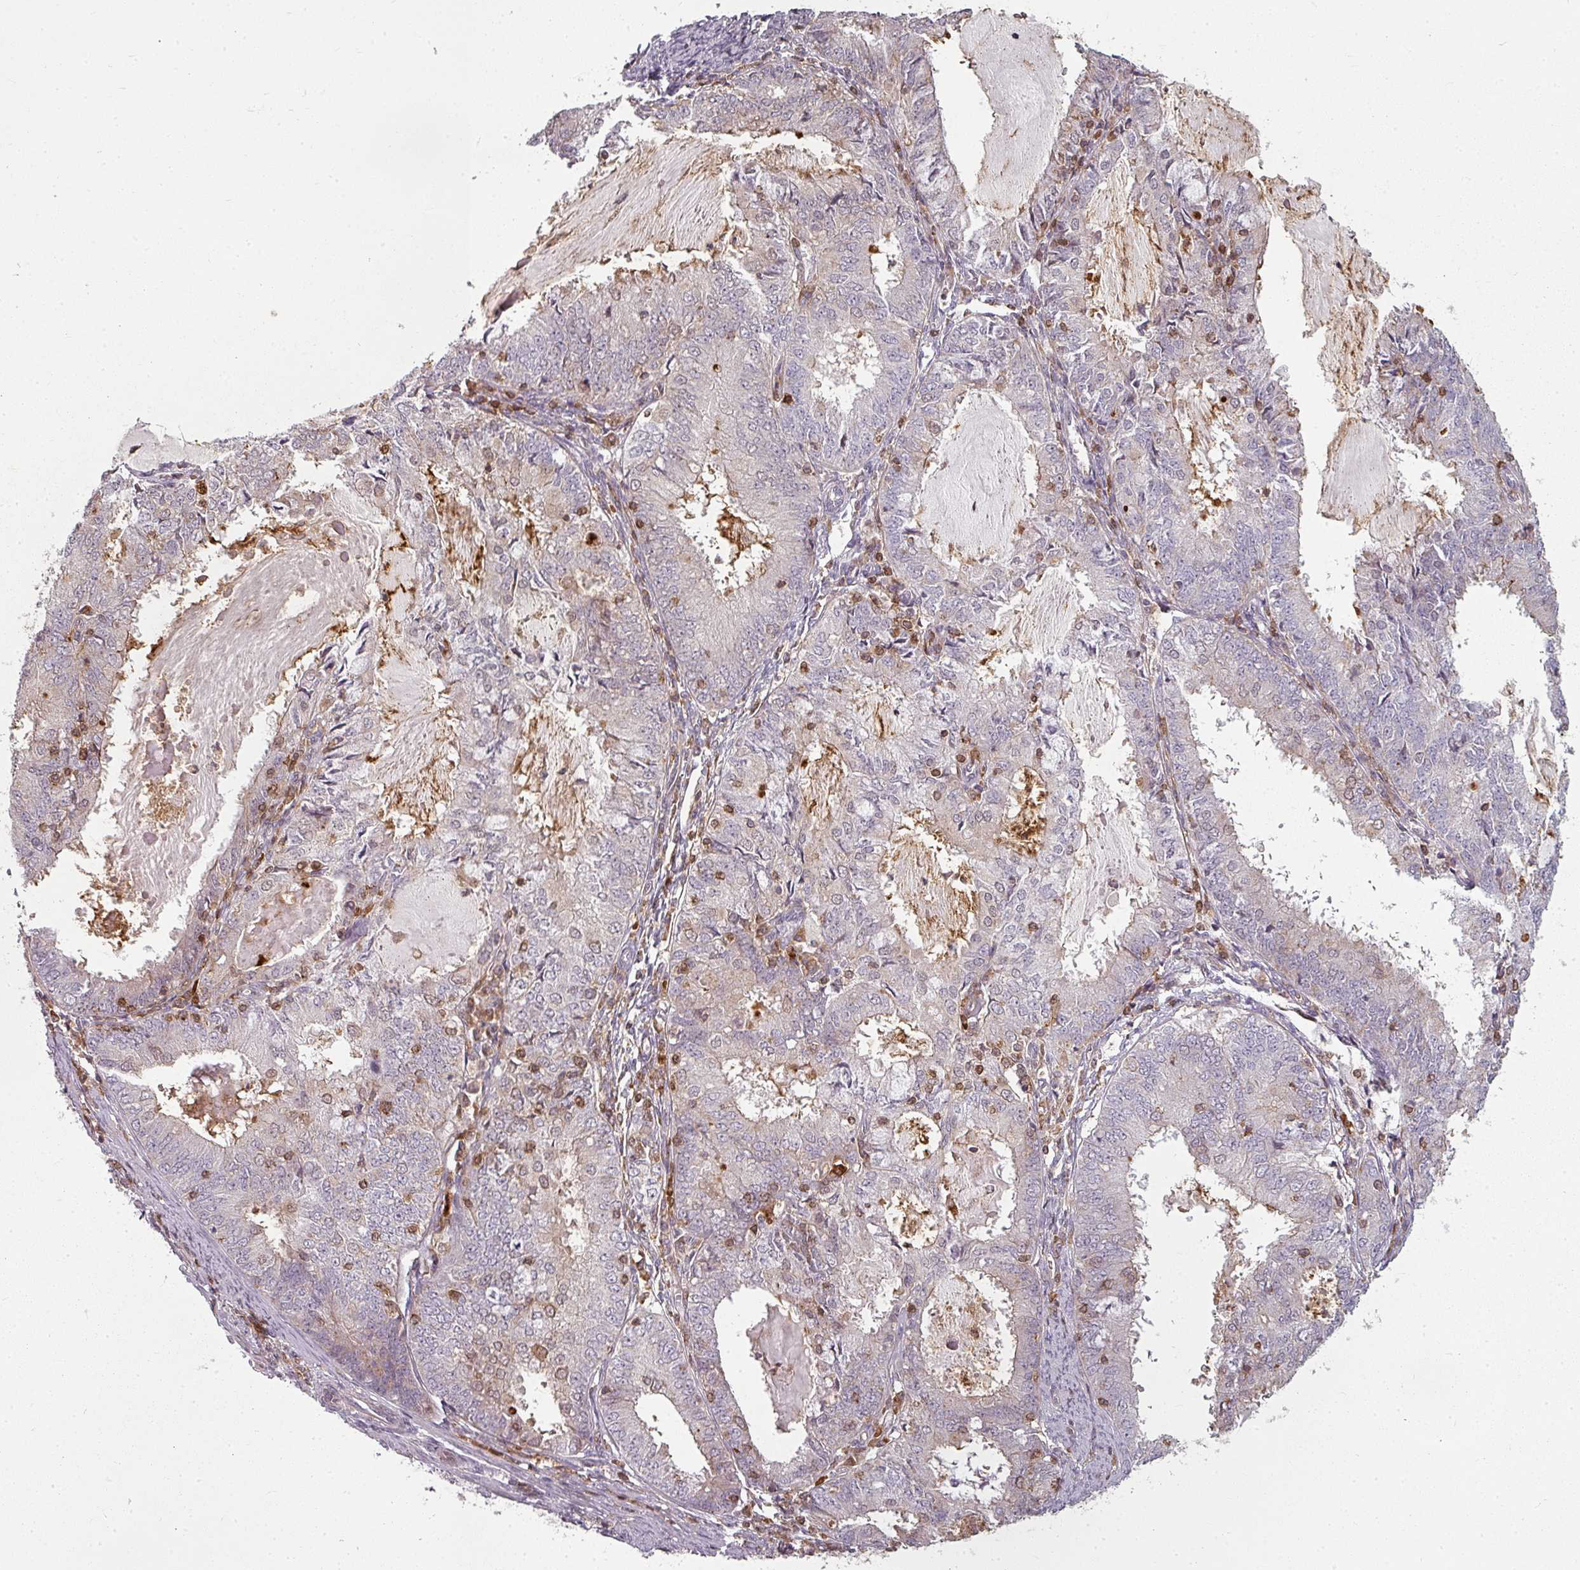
{"staining": {"intensity": "negative", "quantity": "none", "location": "none"}, "tissue": "endometrial cancer", "cell_type": "Tumor cells", "image_type": "cancer", "snomed": [{"axis": "morphology", "description": "Adenocarcinoma, NOS"}, {"axis": "topography", "description": "Endometrium"}], "caption": "Tumor cells show no significant positivity in endometrial adenocarcinoma.", "gene": "CLIC1", "patient": {"sex": "female", "age": 57}}